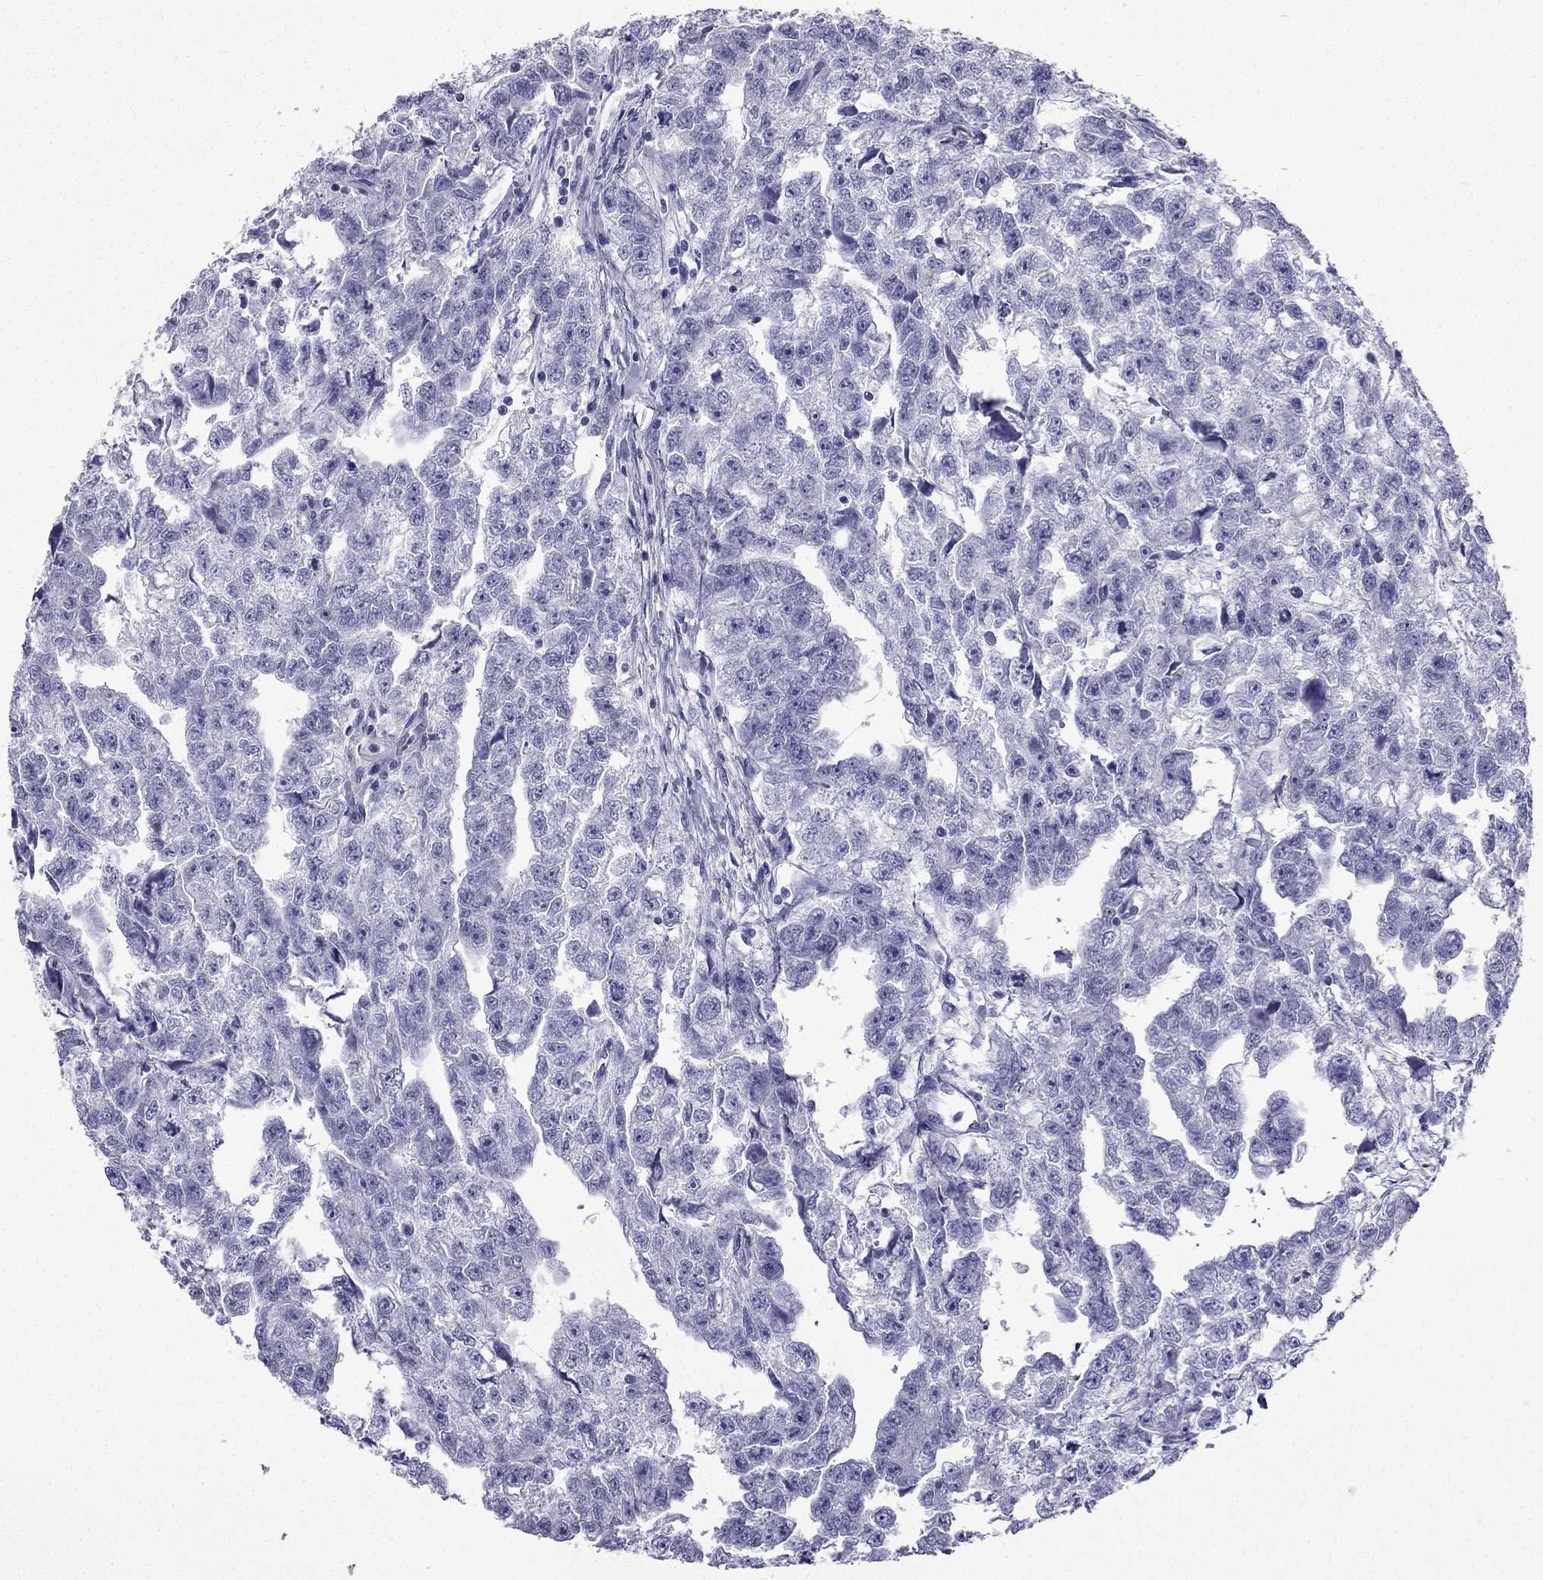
{"staining": {"intensity": "negative", "quantity": "none", "location": "none"}, "tissue": "testis cancer", "cell_type": "Tumor cells", "image_type": "cancer", "snomed": [{"axis": "morphology", "description": "Carcinoma, Embryonal, NOS"}, {"axis": "morphology", "description": "Teratoma, malignant, NOS"}, {"axis": "topography", "description": "Testis"}], "caption": "Tumor cells are negative for brown protein staining in testis teratoma (malignant).", "gene": "GJA8", "patient": {"sex": "male", "age": 44}}